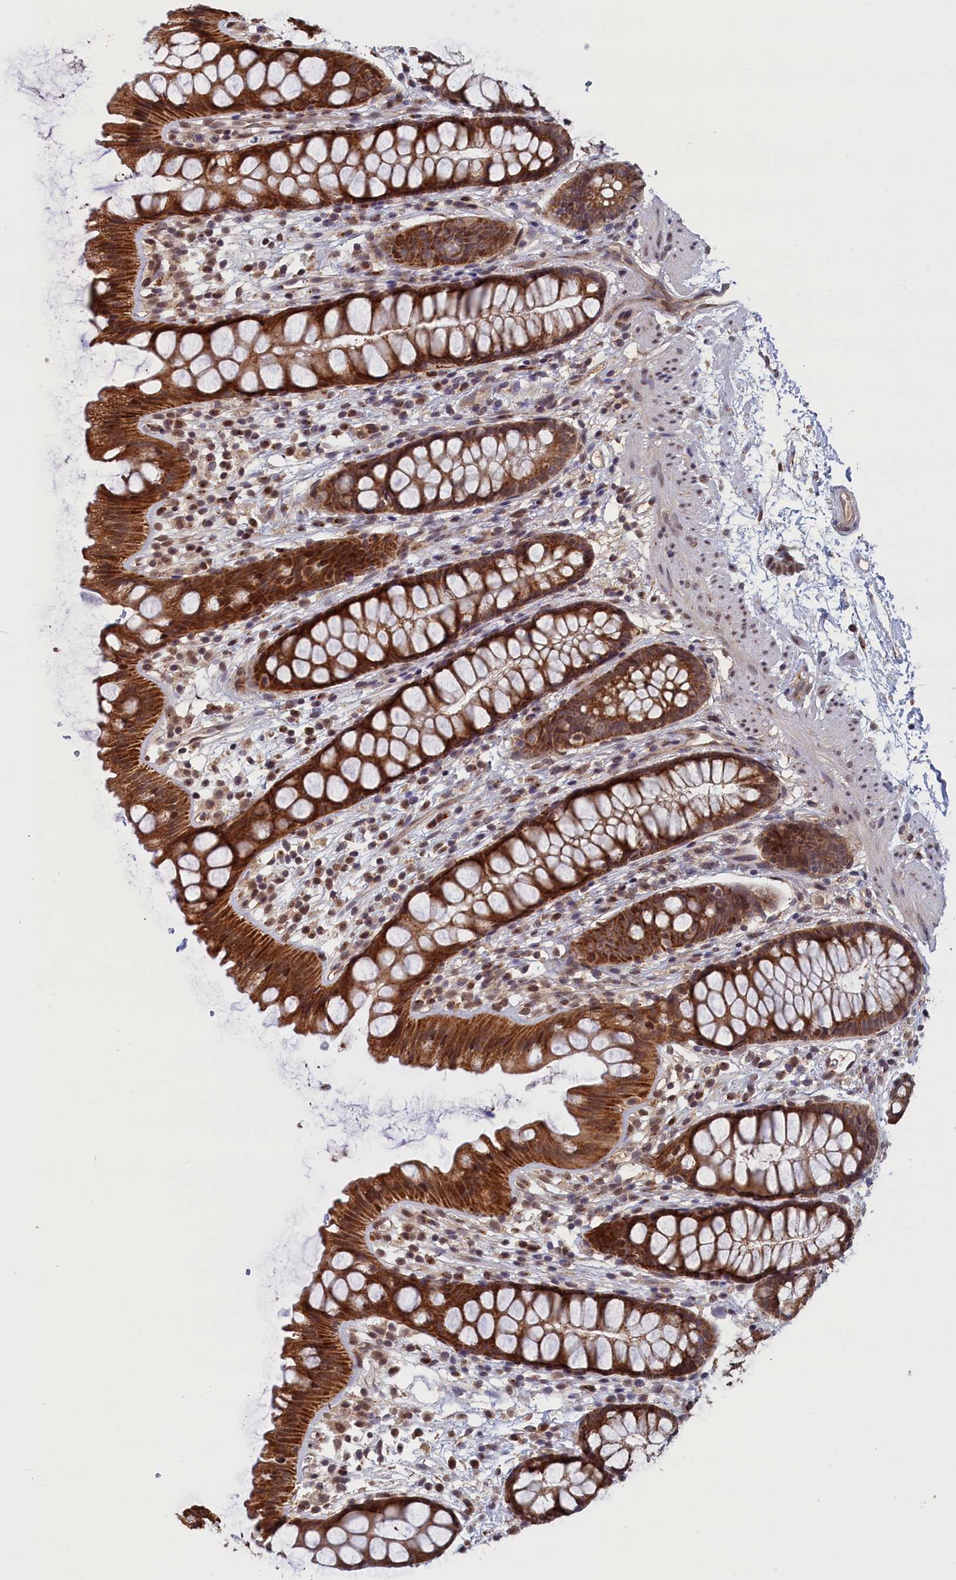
{"staining": {"intensity": "strong", "quantity": ">75%", "location": "cytoplasmic/membranous"}, "tissue": "rectum", "cell_type": "Glandular cells", "image_type": "normal", "snomed": [{"axis": "morphology", "description": "Normal tissue, NOS"}, {"axis": "topography", "description": "Rectum"}], "caption": "A high amount of strong cytoplasmic/membranous expression is seen in about >75% of glandular cells in normal rectum.", "gene": "PIGQ", "patient": {"sex": "female", "age": 65}}